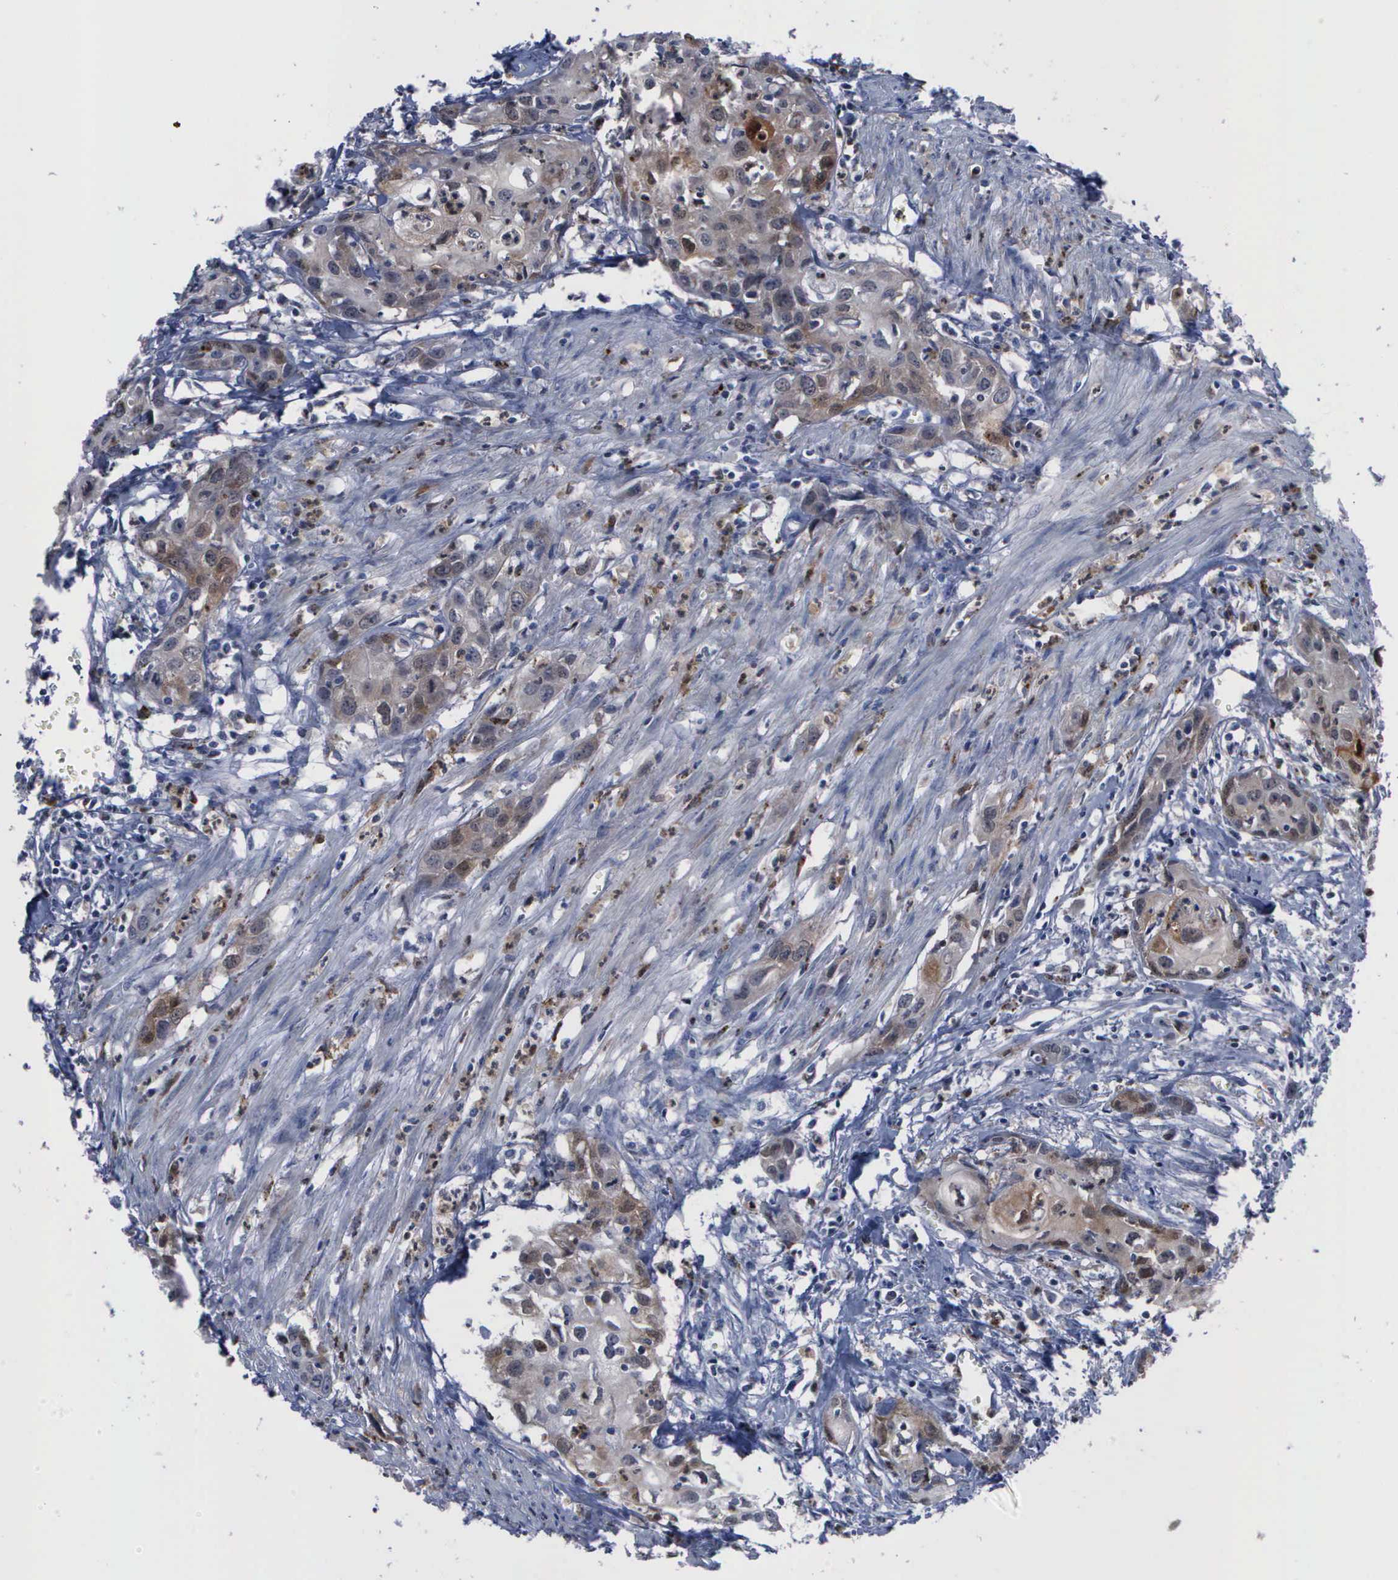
{"staining": {"intensity": "moderate", "quantity": "25%-75%", "location": "cytoplasmic/membranous"}, "tissue": "urothelial cancer", "cell_type": "Tumor cells", "image_type": "cancer", "snomed": [{"axis": "morphology", "description": "Urothelial carcinoma, High grade"}, {"axis": "topography", "description": "Urinary bladder"}], "caption": "Urothelial cancer stained with a protein marker demonstrates moderate staining in tumor cells.", "gene": "CSTA", "patient": {"sex": "male", "age": 54}}